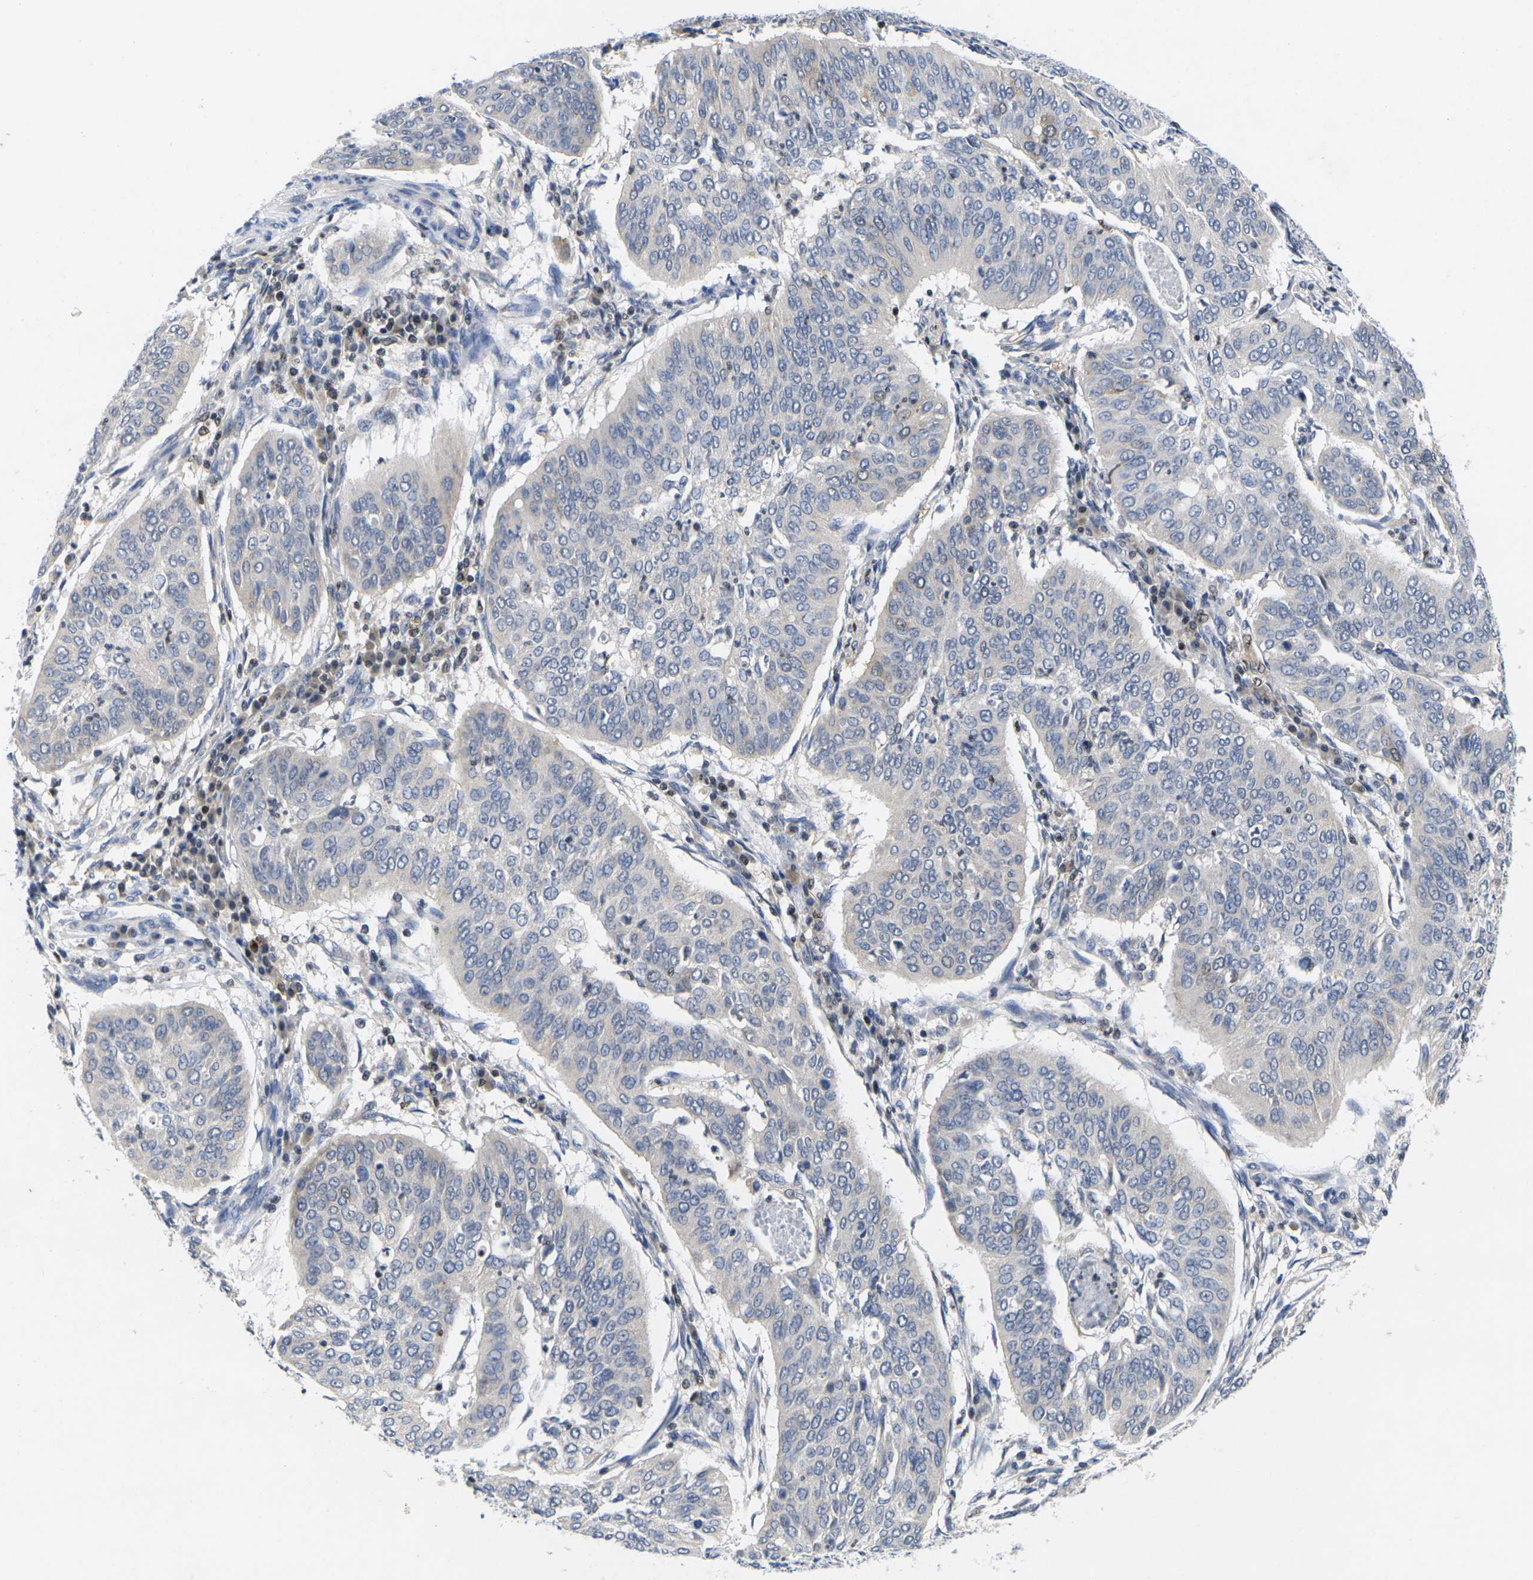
{"staining": {"intensity": "negative", "quantity": "none", "location": "none"}, "tissue": "cervical cancer", "cell_type": "Tumor cells", "image_type": "cancer", "snomed": [{"axis": "morphology", "description": "Normal tissue, NOS"}, {"axis": "morphology", "description": "Squamous cell carcinoma, NOS"}, {"axis": "topography", "description": "Cervix"}], "caption": "Immunohistochemical staining of human cervical squamous cell carcinoma shows no significant expression in tumor cells.", "gene": "IKZF1", "patient": {"sex": "female", "age": 39}}